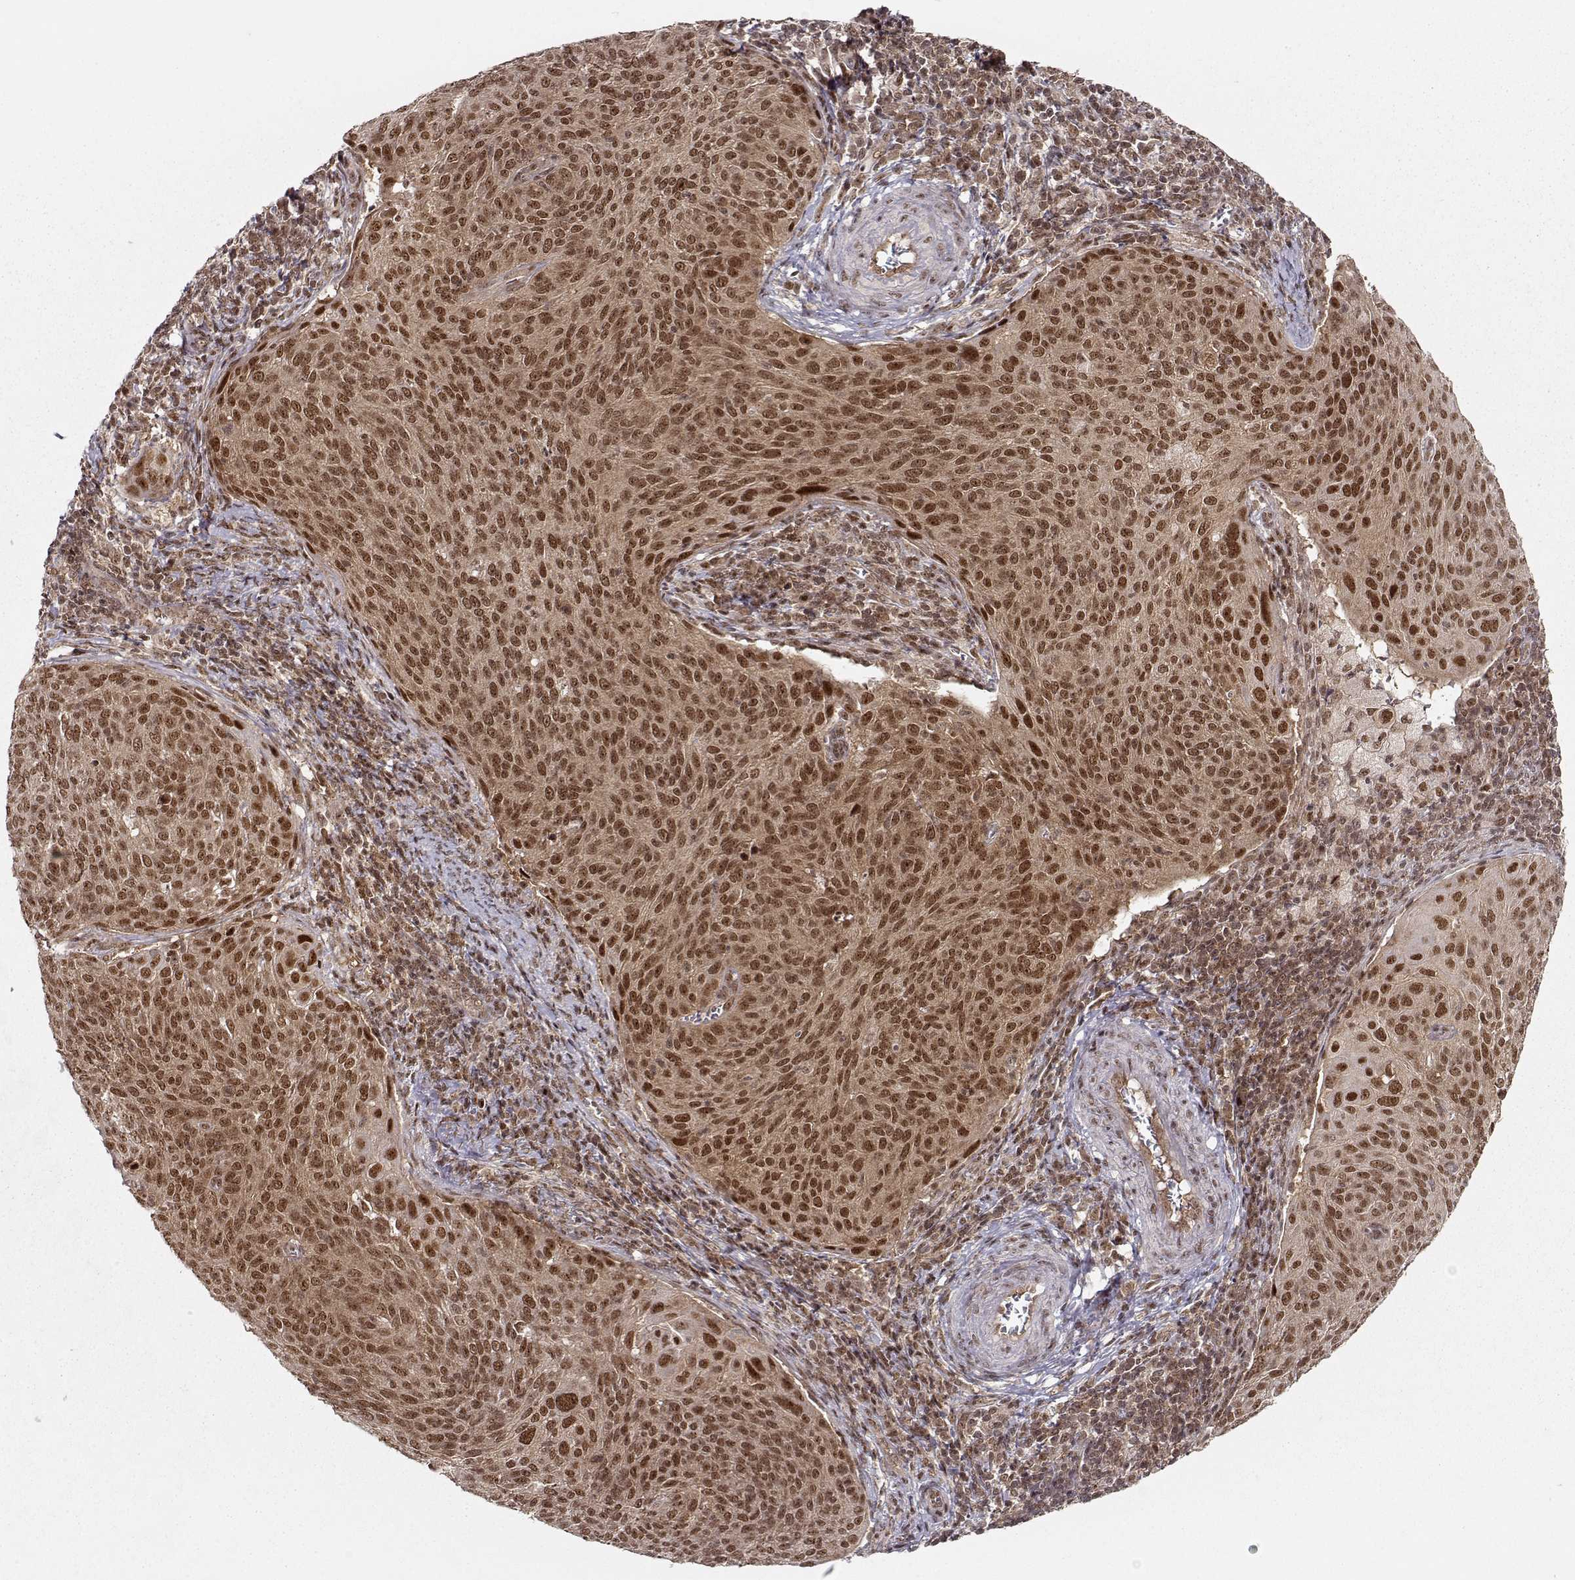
{"staining": {"intensity": "moderate", "quantity": ">75%", "location": "cytoplasmic/membranous,nuclear"}, "tissue": "cervical cancer", "cell_type": "Tumor cells", "image_type": "cancer", "snomed": [{"axis": "morphology", "description": "Squamous cell carcinoma, NOS"}, {"axis": "topography", "description": "Cervix"}], "caption": "Immunohistochemical staining of human cervical squamous cell carcinoma exhibits medium levels of moderate cytoplasmic/membranous and nuclear positivity in about >75% of tumor cells.", "gene": "CSNK2A1", "patient": {"sex": "female", "age": 39}}